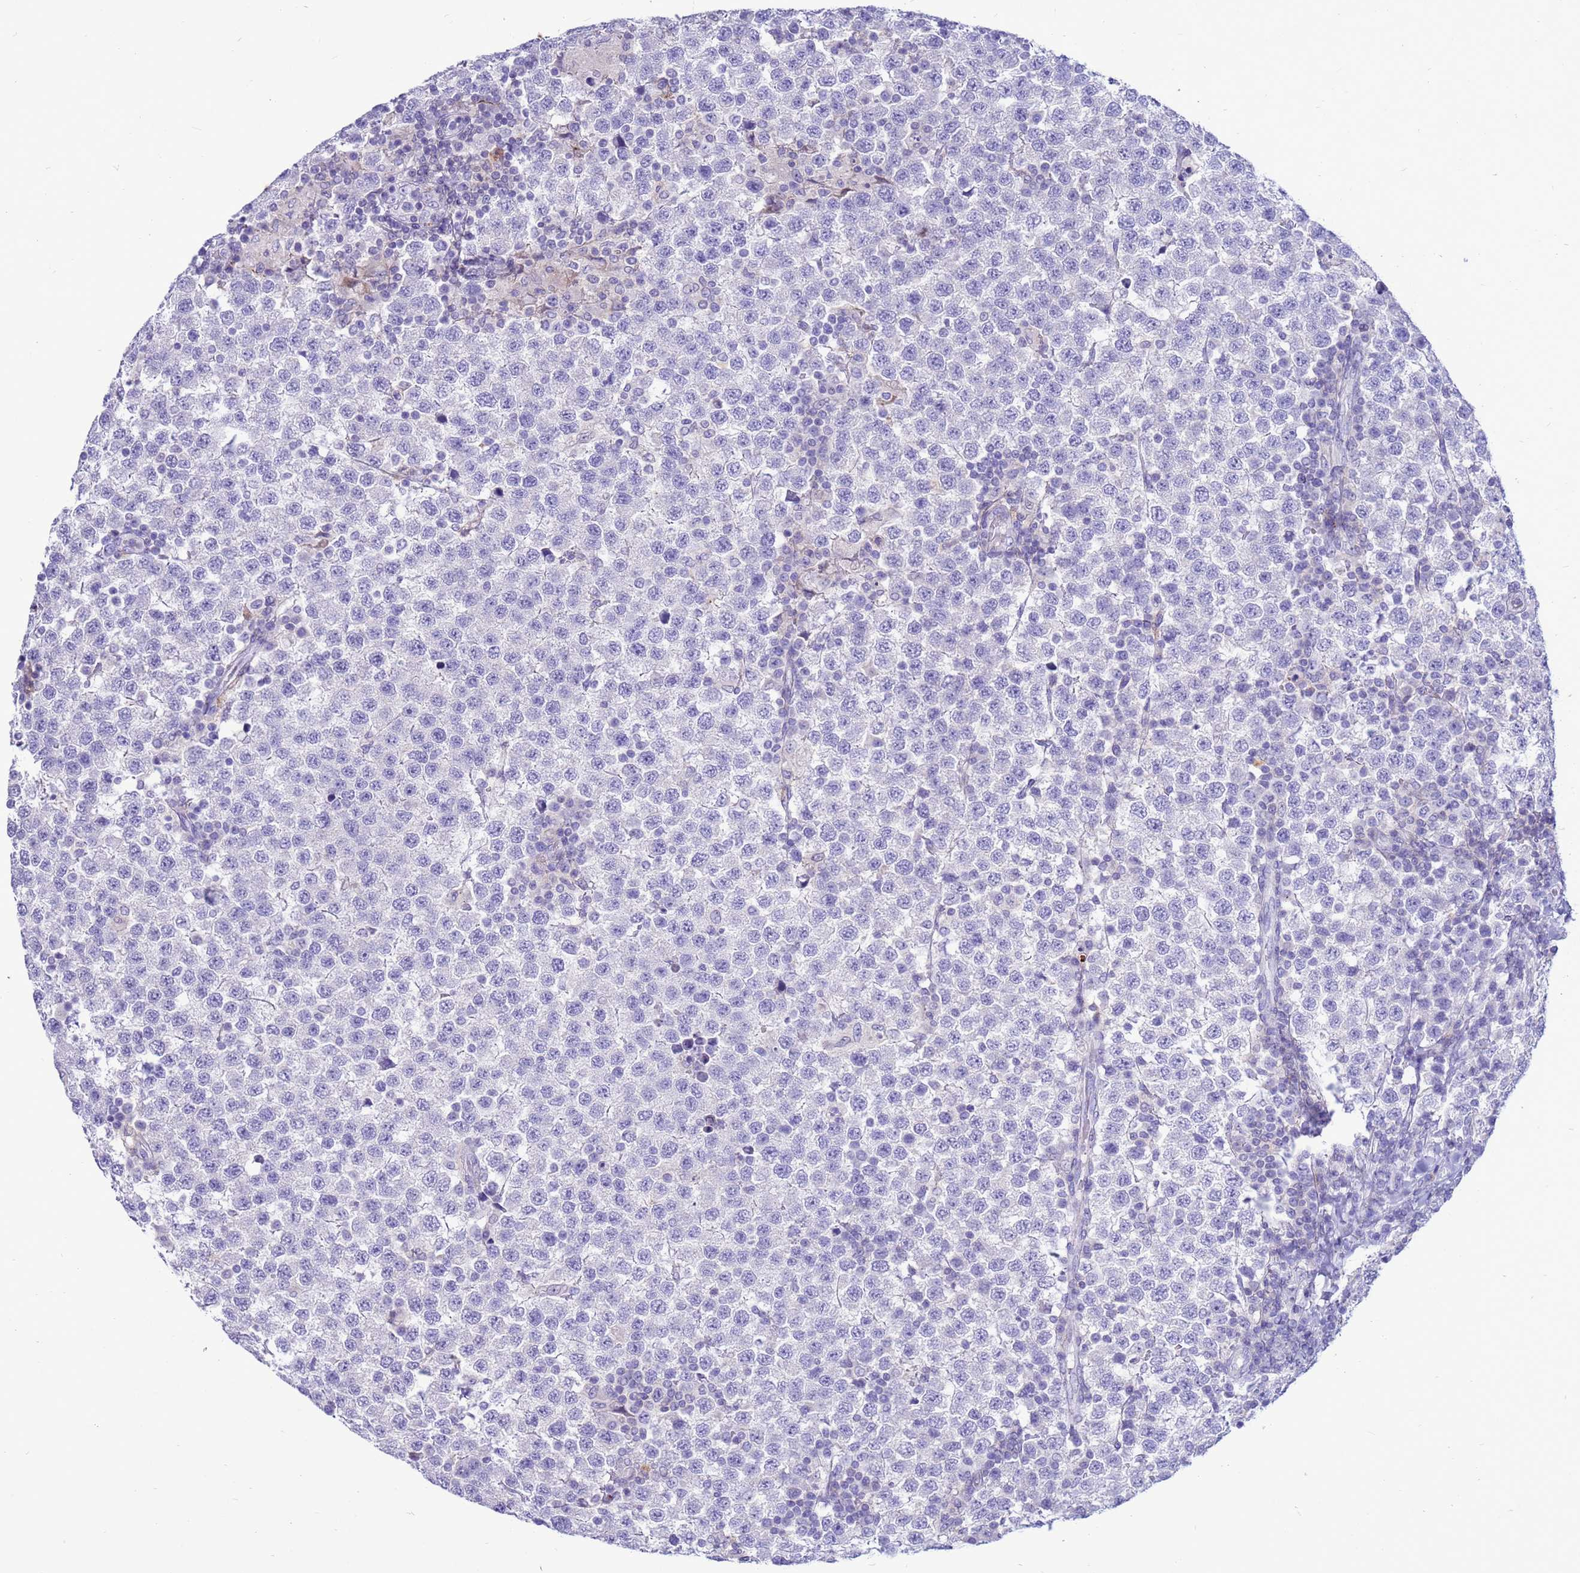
{"staining": {"intensity": "negative", "quantity": "none", "location": "none"}, "tissue": "testis cancer", "cell_type": "Tumor cells", "image_type": "cancer", "snomed": [{"axis": "morphology", "description": "Seminoma, NOS"}, {"axis": "topography", "description": "Testis"}], "caption": "IHC of human testis cancer (seminoma) demonstrates no expression in tumor cells. (DAB (3,3'-diaminobenzidine) IHC visualized using brightfield microscopy, high magnification).", "gene": "PDE10A", "patient": {"sex": "male", "age": 34}}